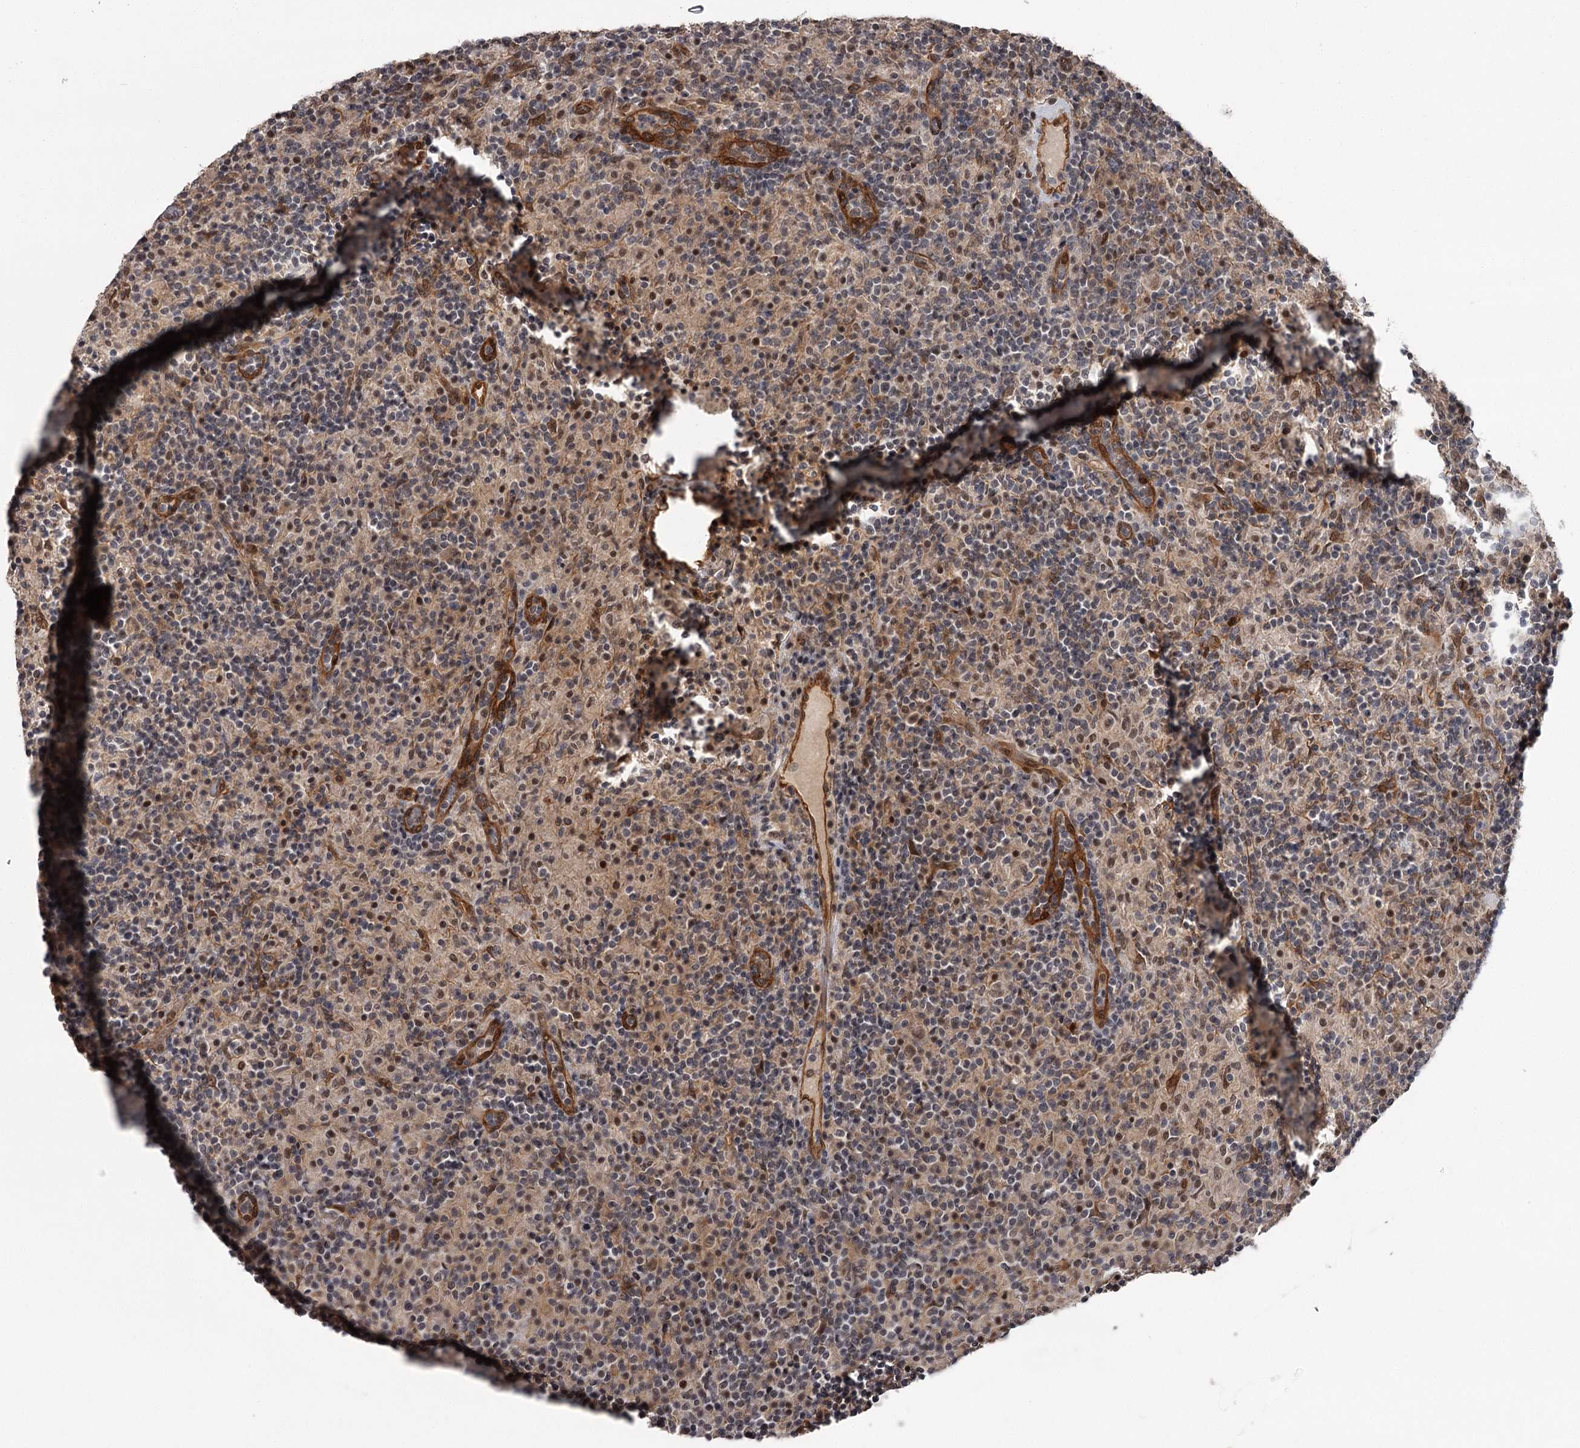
{"staining": {"intensity": "weak", "quantity": "<25%", "location": "cytoplasmic/membranous,nuclear"}, "tissue": "lymphoma", "cell_type": "Tumor cells", "image_type": "cancer", "snomed": [{"axis": "morphology", "description": "Hodgkin's disease, NOS"}, {"axis": "topography", "description": "Lymph node"}], "caption": "This is an IHC micrograph of lymphoma. There is no expression in tumor cells.", "gene": "CDC42EP2", "patient": {"sex": "male", "age": 70}}